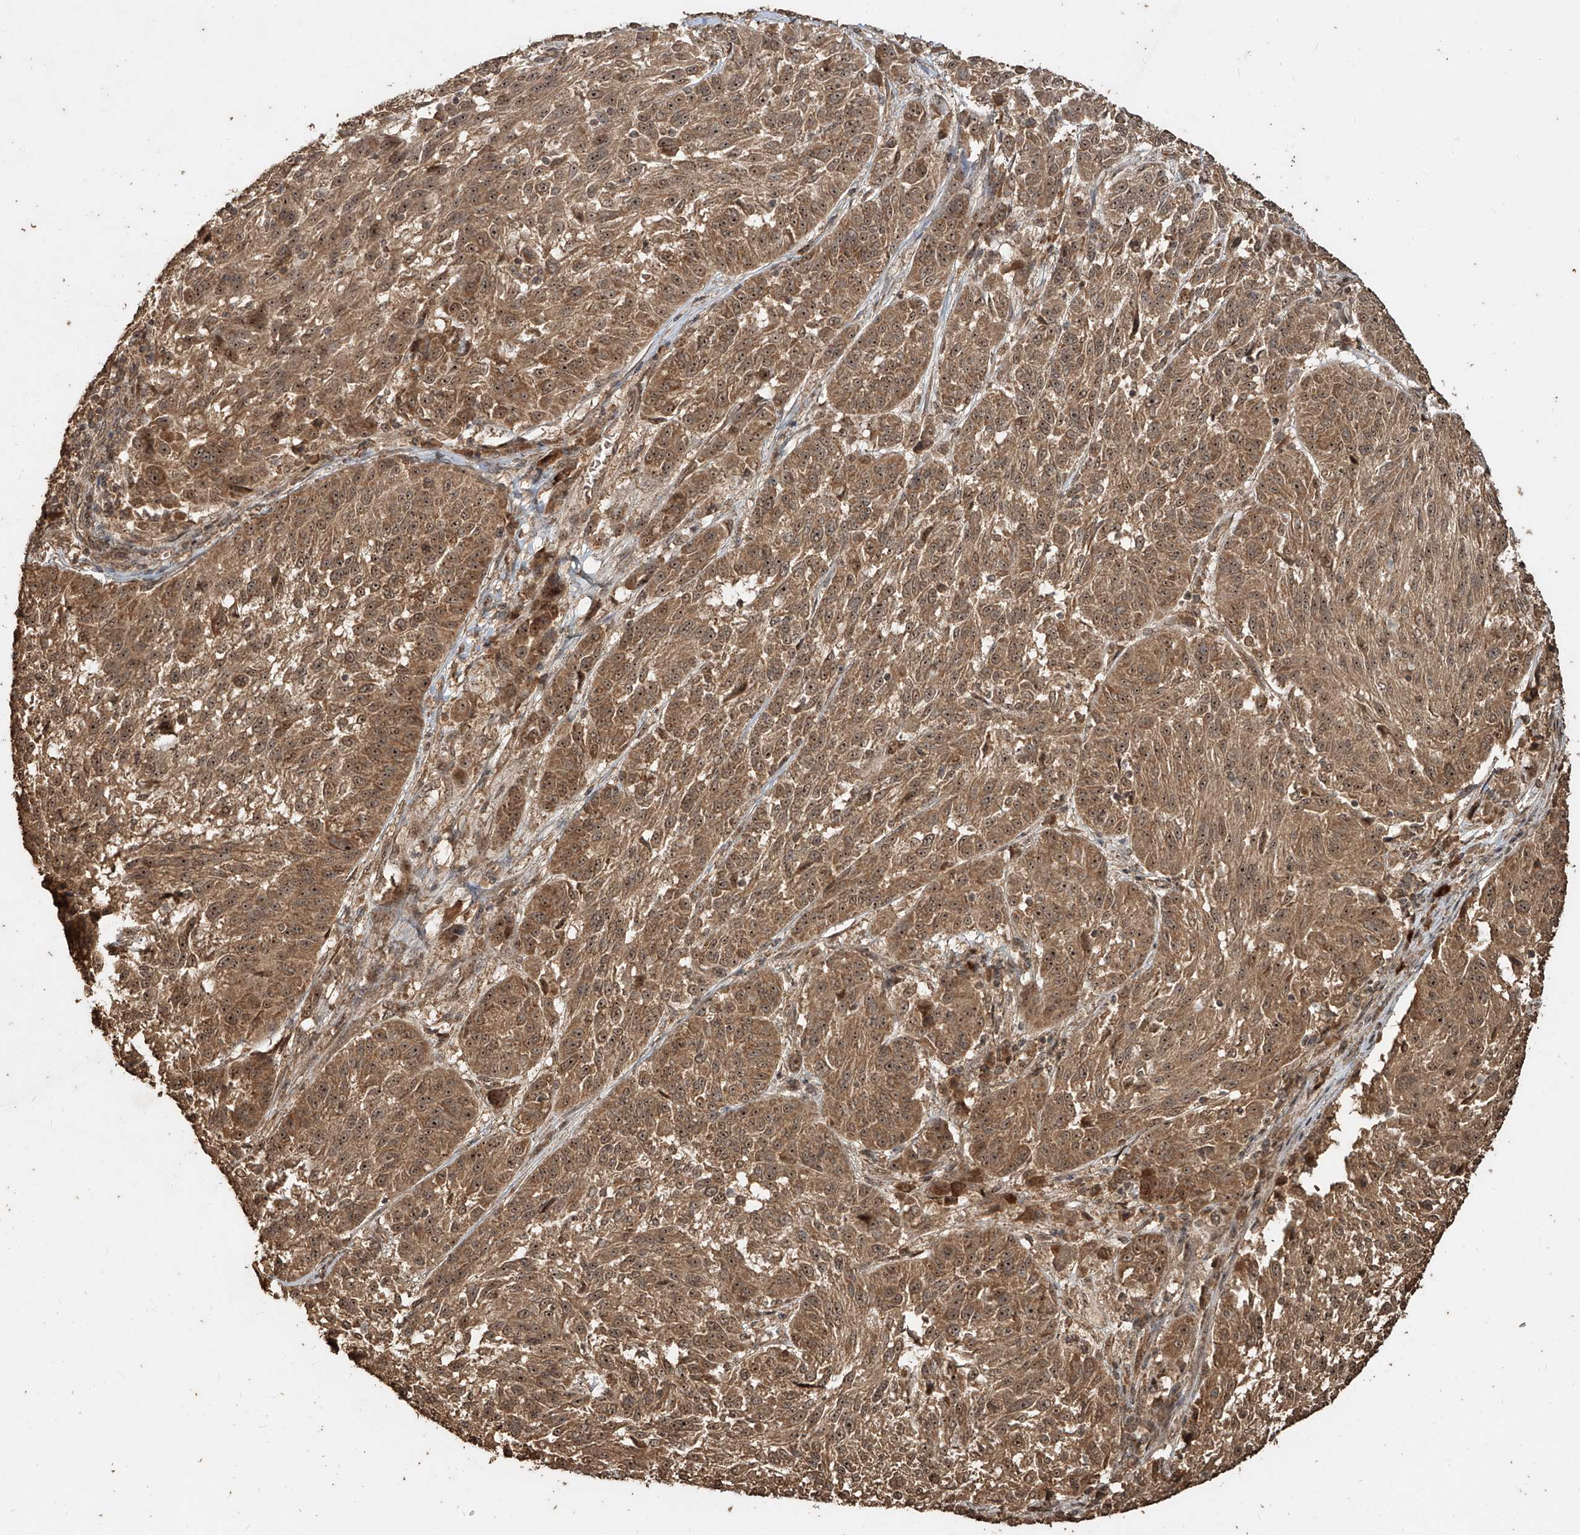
{"staining": {"intensity": "moderate", "quantity": ">75%", "location": "cytoplasmic/membranous,nuclear"}, "tissue": "melanoma", "cell_type": "Tumor cells", "image_type": "cancer", "snomed": [{"axis": "morphology", "description": "Malignant melanoma, NOS"}, {"axis": "topography", "description": "Skin"}], "caption": "High-magnification brightfield microscopy of melanoma stained with DAB (3,3'-diaminobenzidine) (brown) and counterstained with hematoxylin (blue). tumor cells exhibit moderate cytoplasmic/membranous and nuclear positivity is seen in approximately>75% of cells. (DAB IHC, brown staining for protein, blue staining for nuclei).", "gene": "ZNF660", "patient": {"sex": "male", "age": 53}}